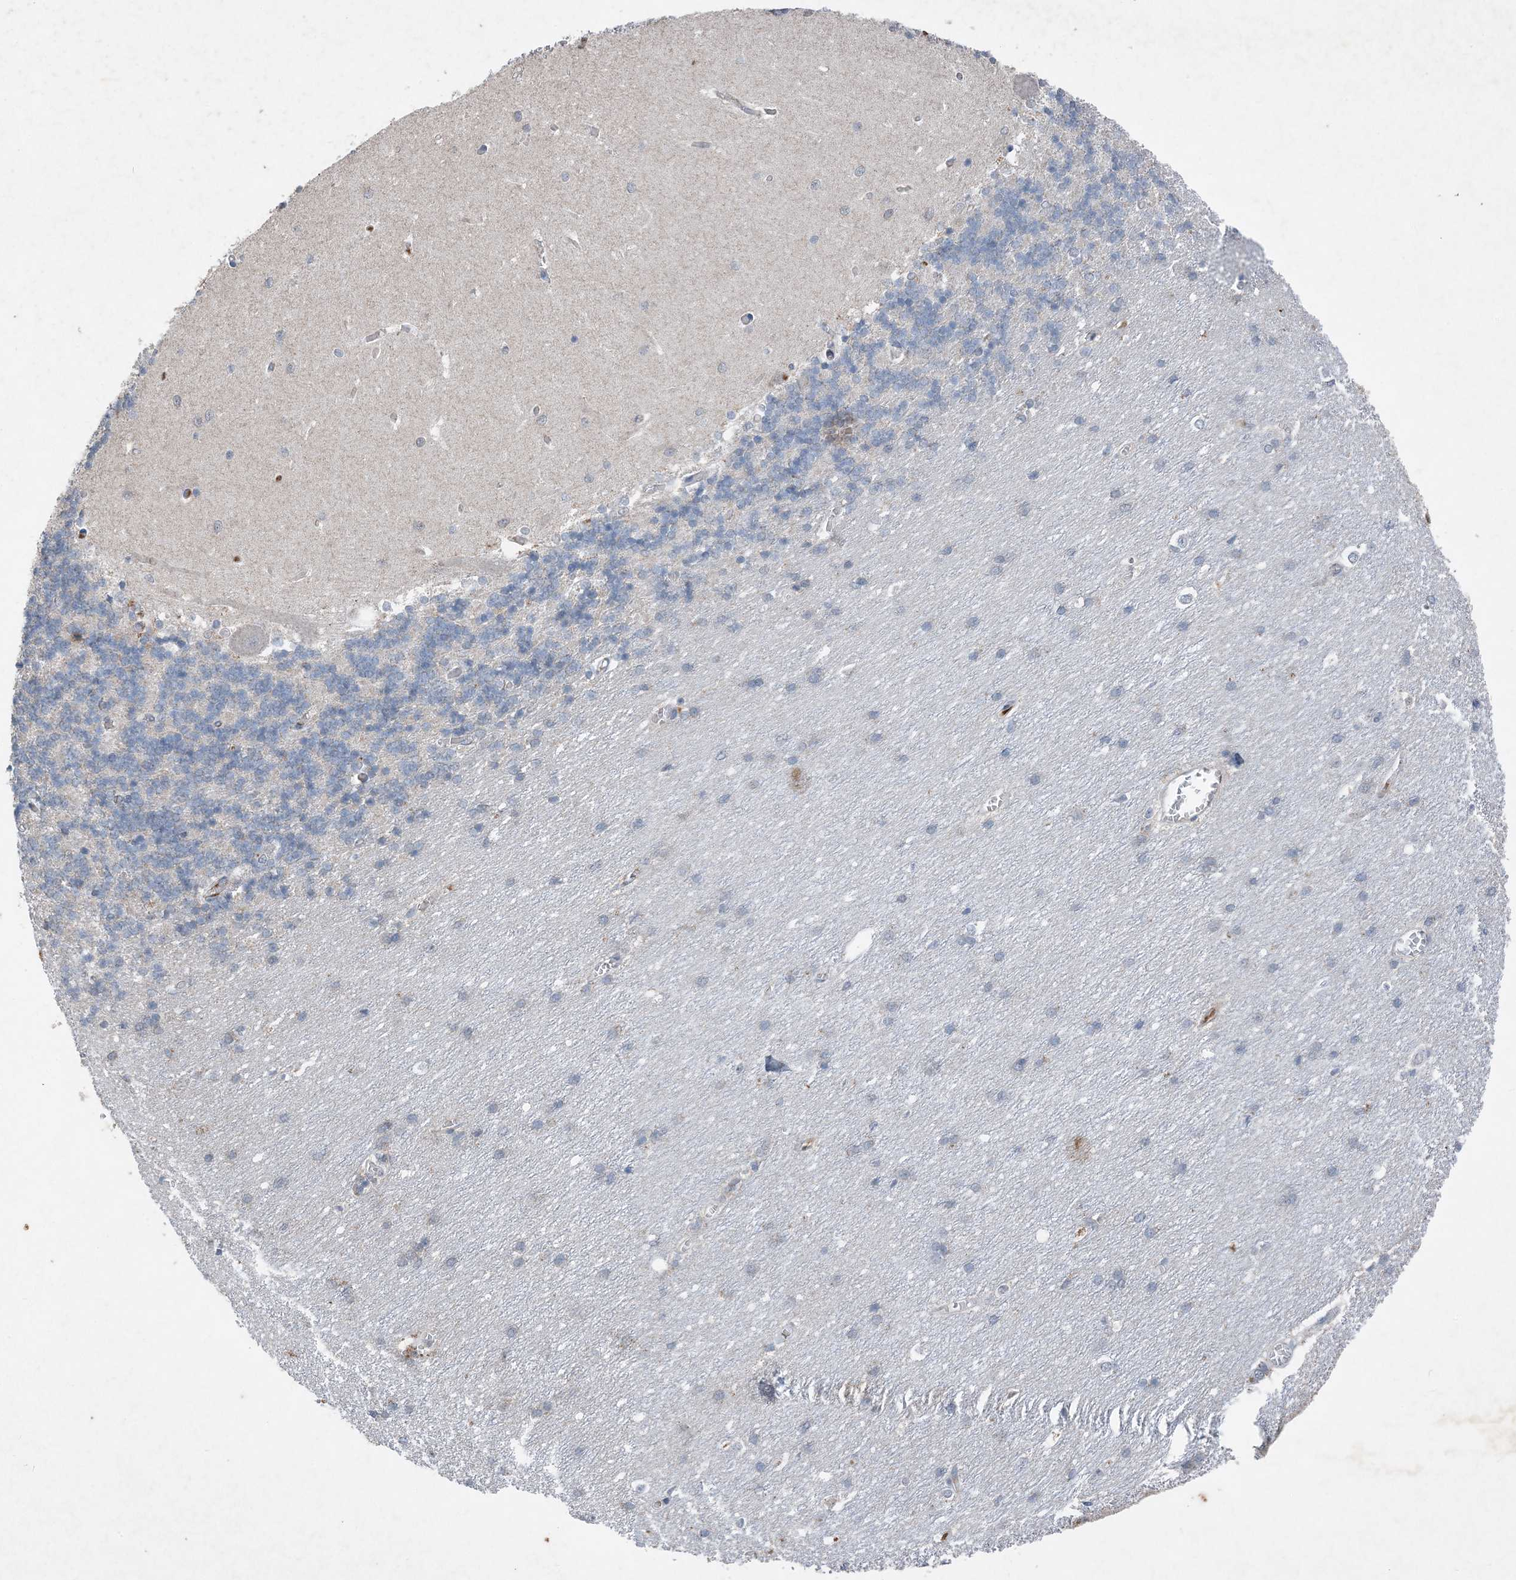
{"staining": {"intensity": "negative", "quantity": "none", "location": "none"}, "tissue": "cerebellum", "cell_type": "Cells in granular layer", "image_type": "normal", "snomed": [{"axis": "morphology", "description": "Normal tissue, NOS"}, {"axis": "topography", "description": "Cerebellum"}], "caption": "This is a photomicrograph of immunohistochemistry staining of benign cerebellum, which shows no expression in cells in granular layer. (DAB immunohistochemistry (IHC), high magnification).", "gene": "FCN3", "patient": {"sex": "male", "age": 37}}